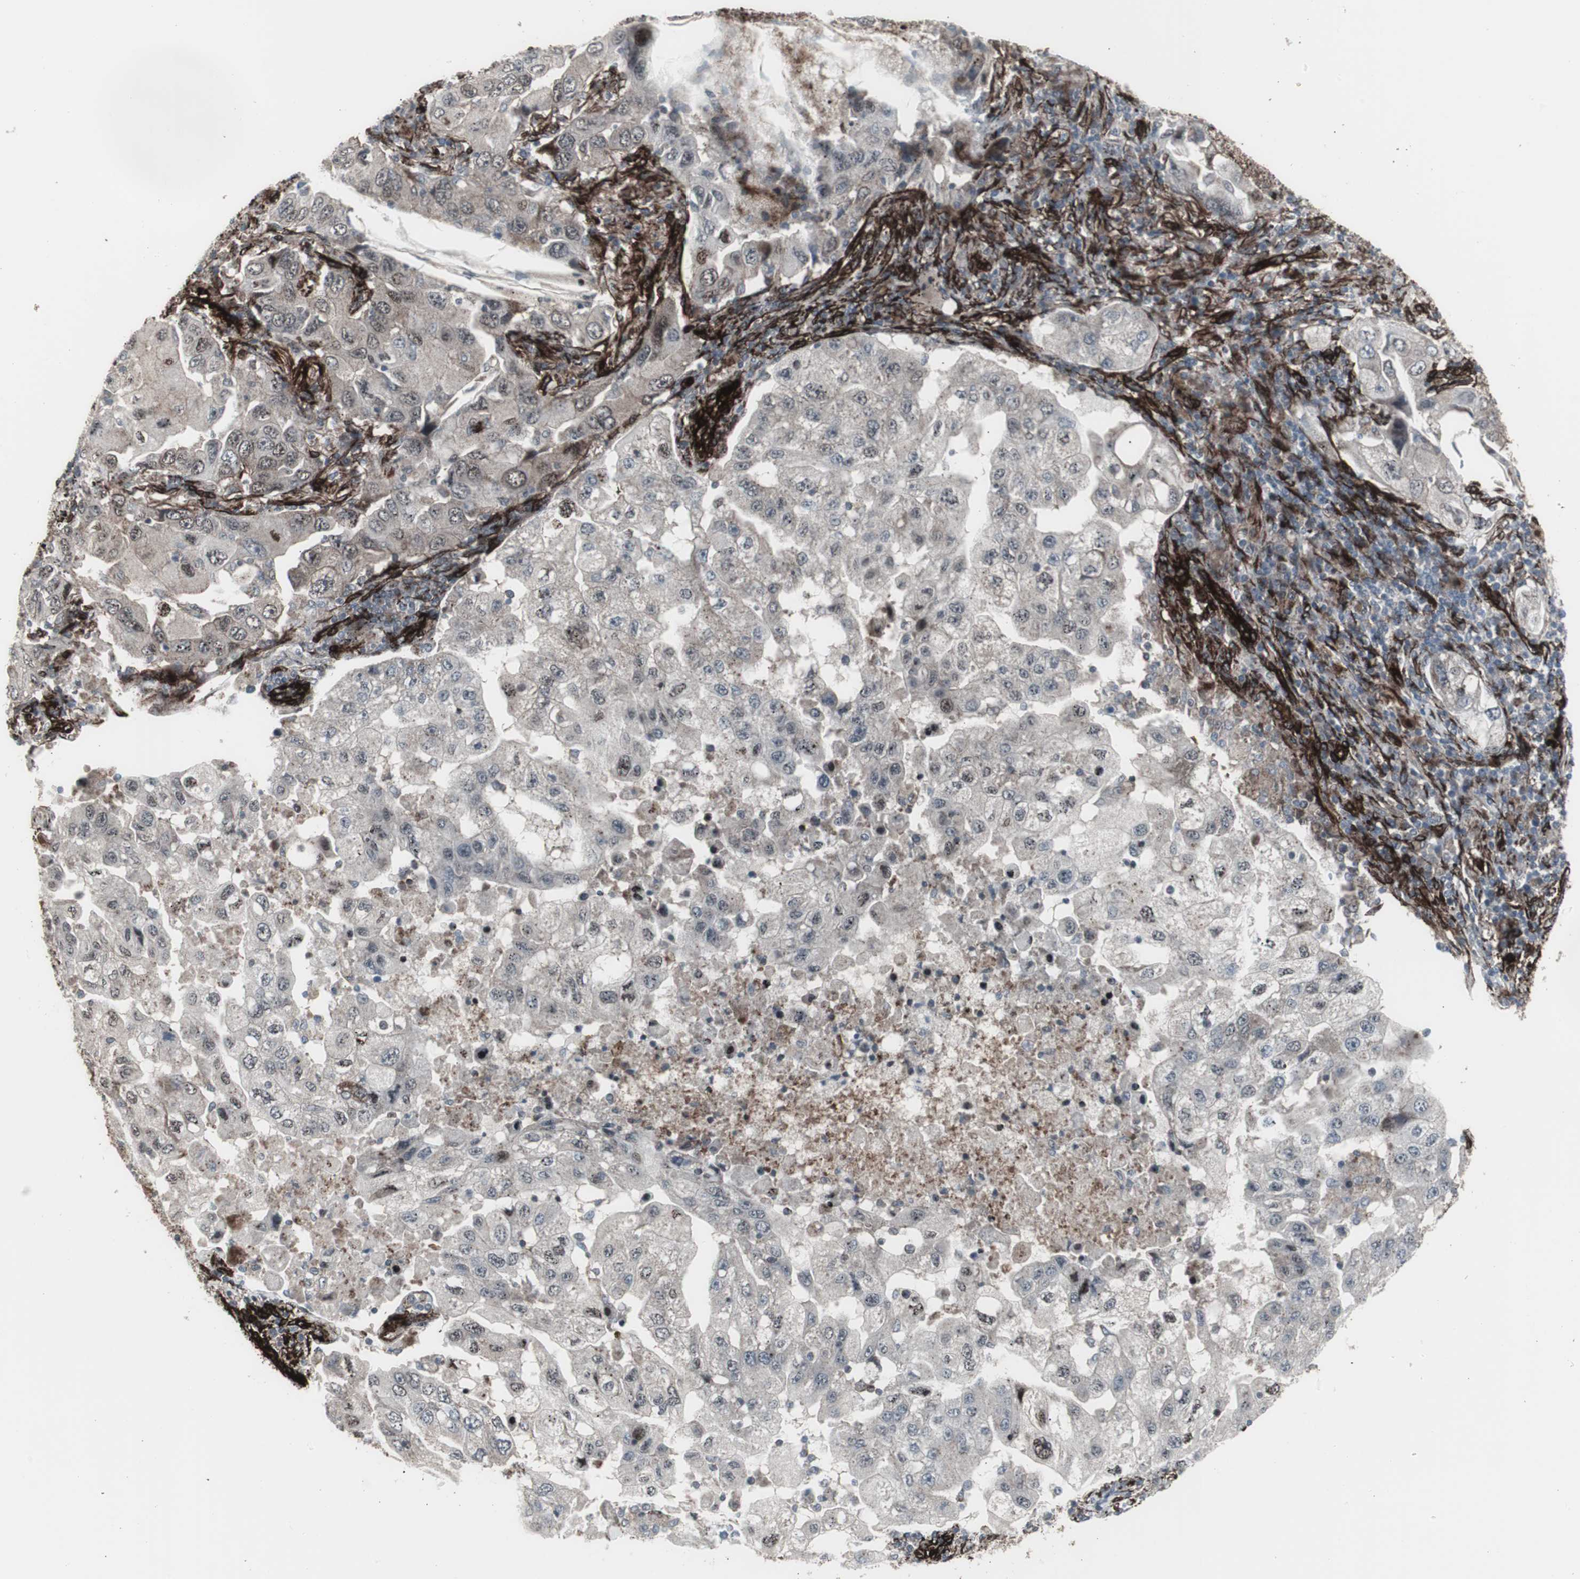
{"staining": {"intensity": "weak", "quantity": "<25%", "location": "nuclear"}, "tissue": "lung cancer", "cell_type": "Tumor cells", "image_type": "cancer", "snomed": [{"axis": "morphology", "description": "Adenocarcinoma, NOS"}, {"axis": "topography", "description": "Lung"}], "caption": "Immunohistochemical staining of human adenocarcinoma (lung) exhibits no significant expression in tumor cells.", "gene": "PDGFA", "patient": {"sex": "female", "age": 65}}